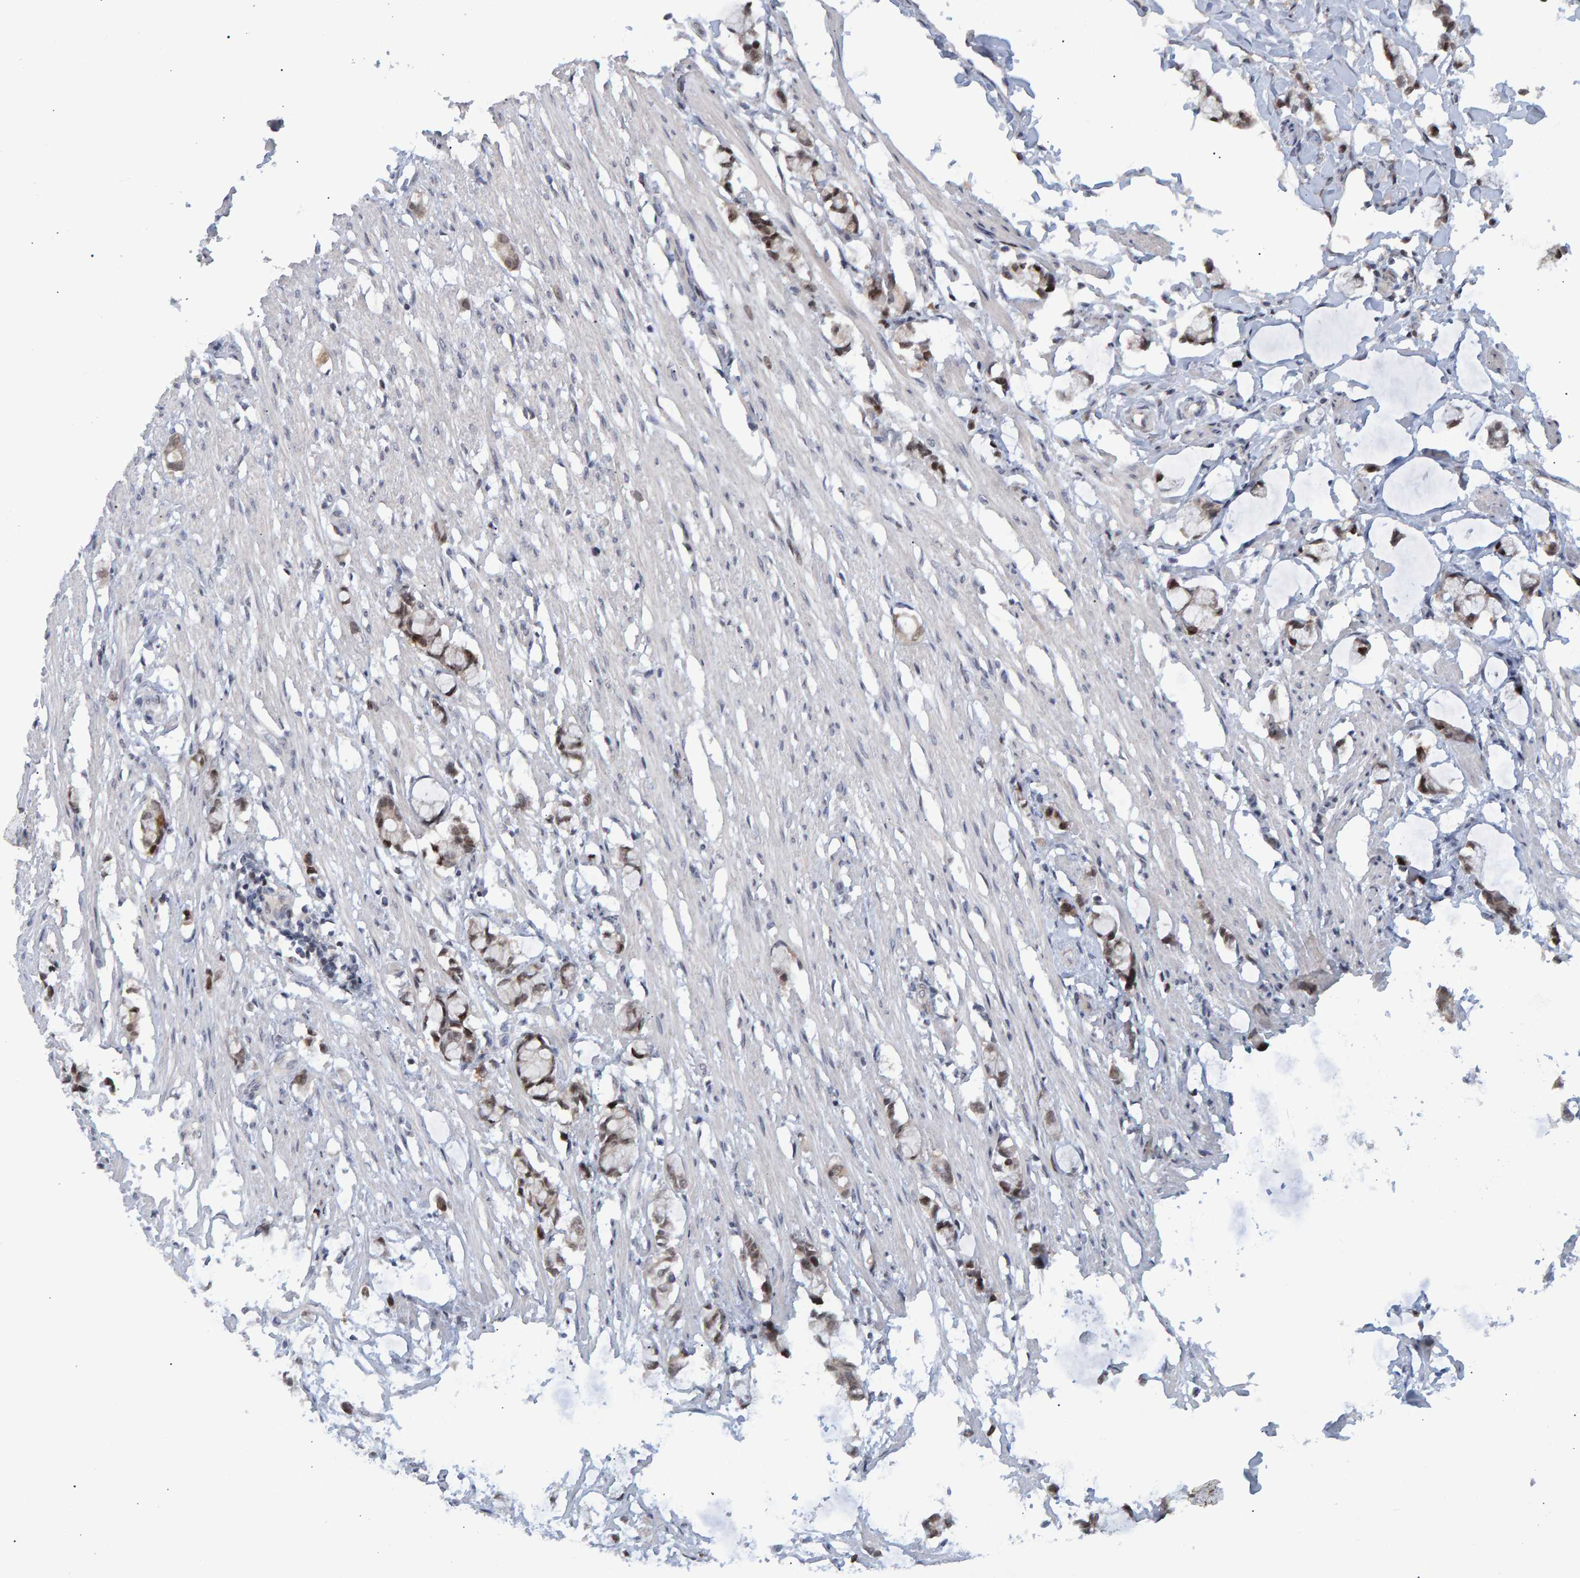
{"staining": {"intensity": "negative", "quantity": "none", "location": "none"}, "tissue": "smooth muscle", "cell_type": "Smooth muscle cells", "image_type": "normal", "snomed": [{"axis": "morphology", "description": "Normal tissue, NOS"}, {"axis": "morphology", "description": "Adenocarcinoma, NOS"}, {"axis": "topography", "description": "Smooth muscle"}, {"axis": "topography", "description": "Colon"}], "caption": "The immunohistochemistry photomicrograph has no significant expression in smooth muscle cells of smooth muscle. The staining is performed using DAB (3,3'-diaminobenzidine) brown chromogen with nuclei counter-stained in using hematoxylin.", "gene": "ESRP1", "patient": {"sex": "male", "age": 14}}